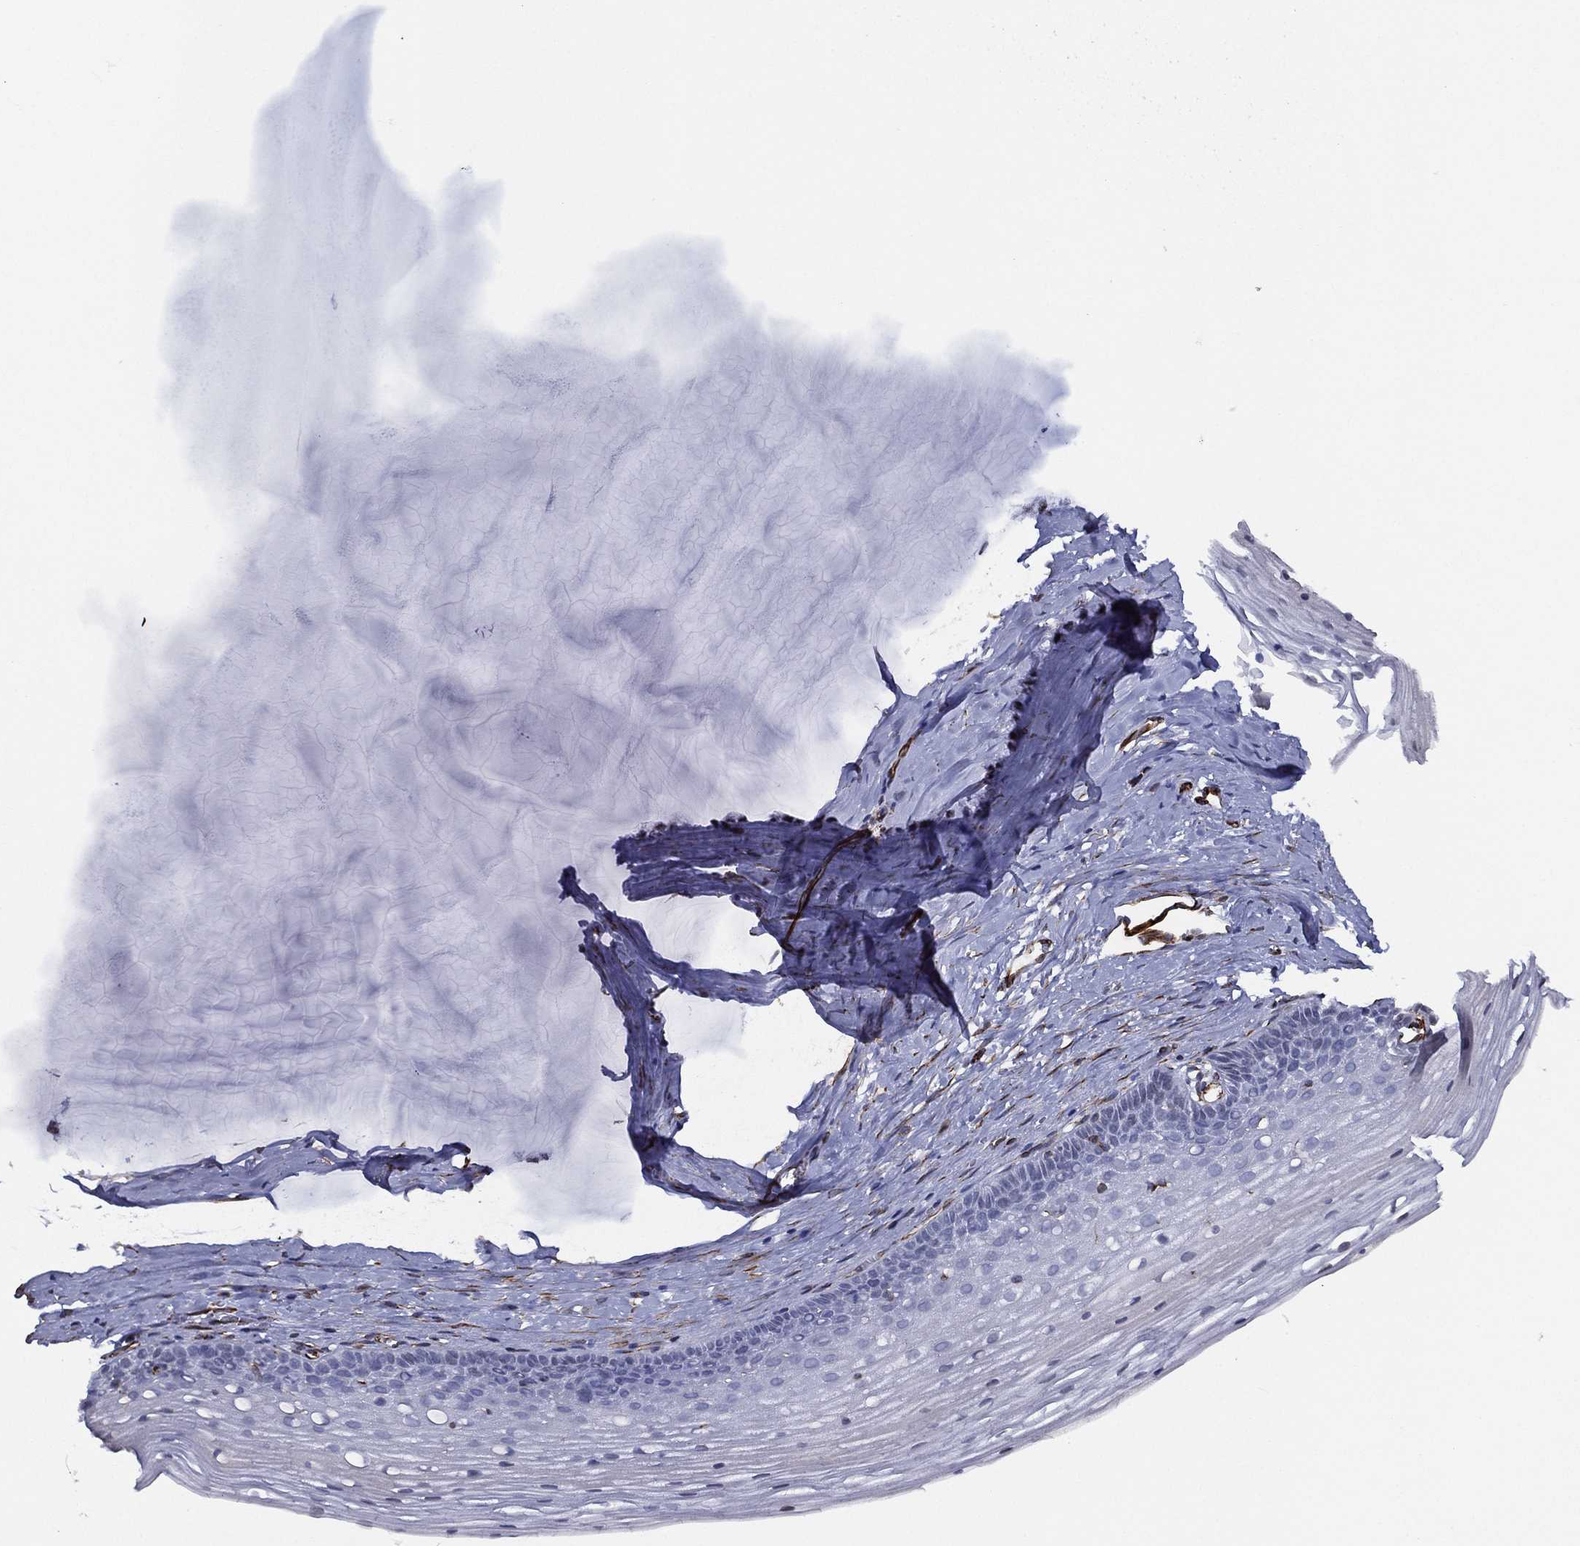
{"staining": {"intensity": "negative", "quantity": "none", "location": "none"}, "tissue": "cervix", "cell_type": "Squamous epithelial cells", "image_type": "normal", "snomed": [{"axis": "morphology", "description": "Normal tissue, NOS"}, {"axis": "topography", "description": "Cervix"}], "caption": "High power microscopy photomicrograph of an immunohistochemistry (IHC) micrograph of benign cervix, revealing no significant staining in squamous epithelial cells. The staining was performed using DAB to visualize the protein expression in brown, while the nuclei were stained in blue with hematoxylin (Magnification: 20x).", "gene": "MAS1", "patient": {"sex": "female", "age": 40}}